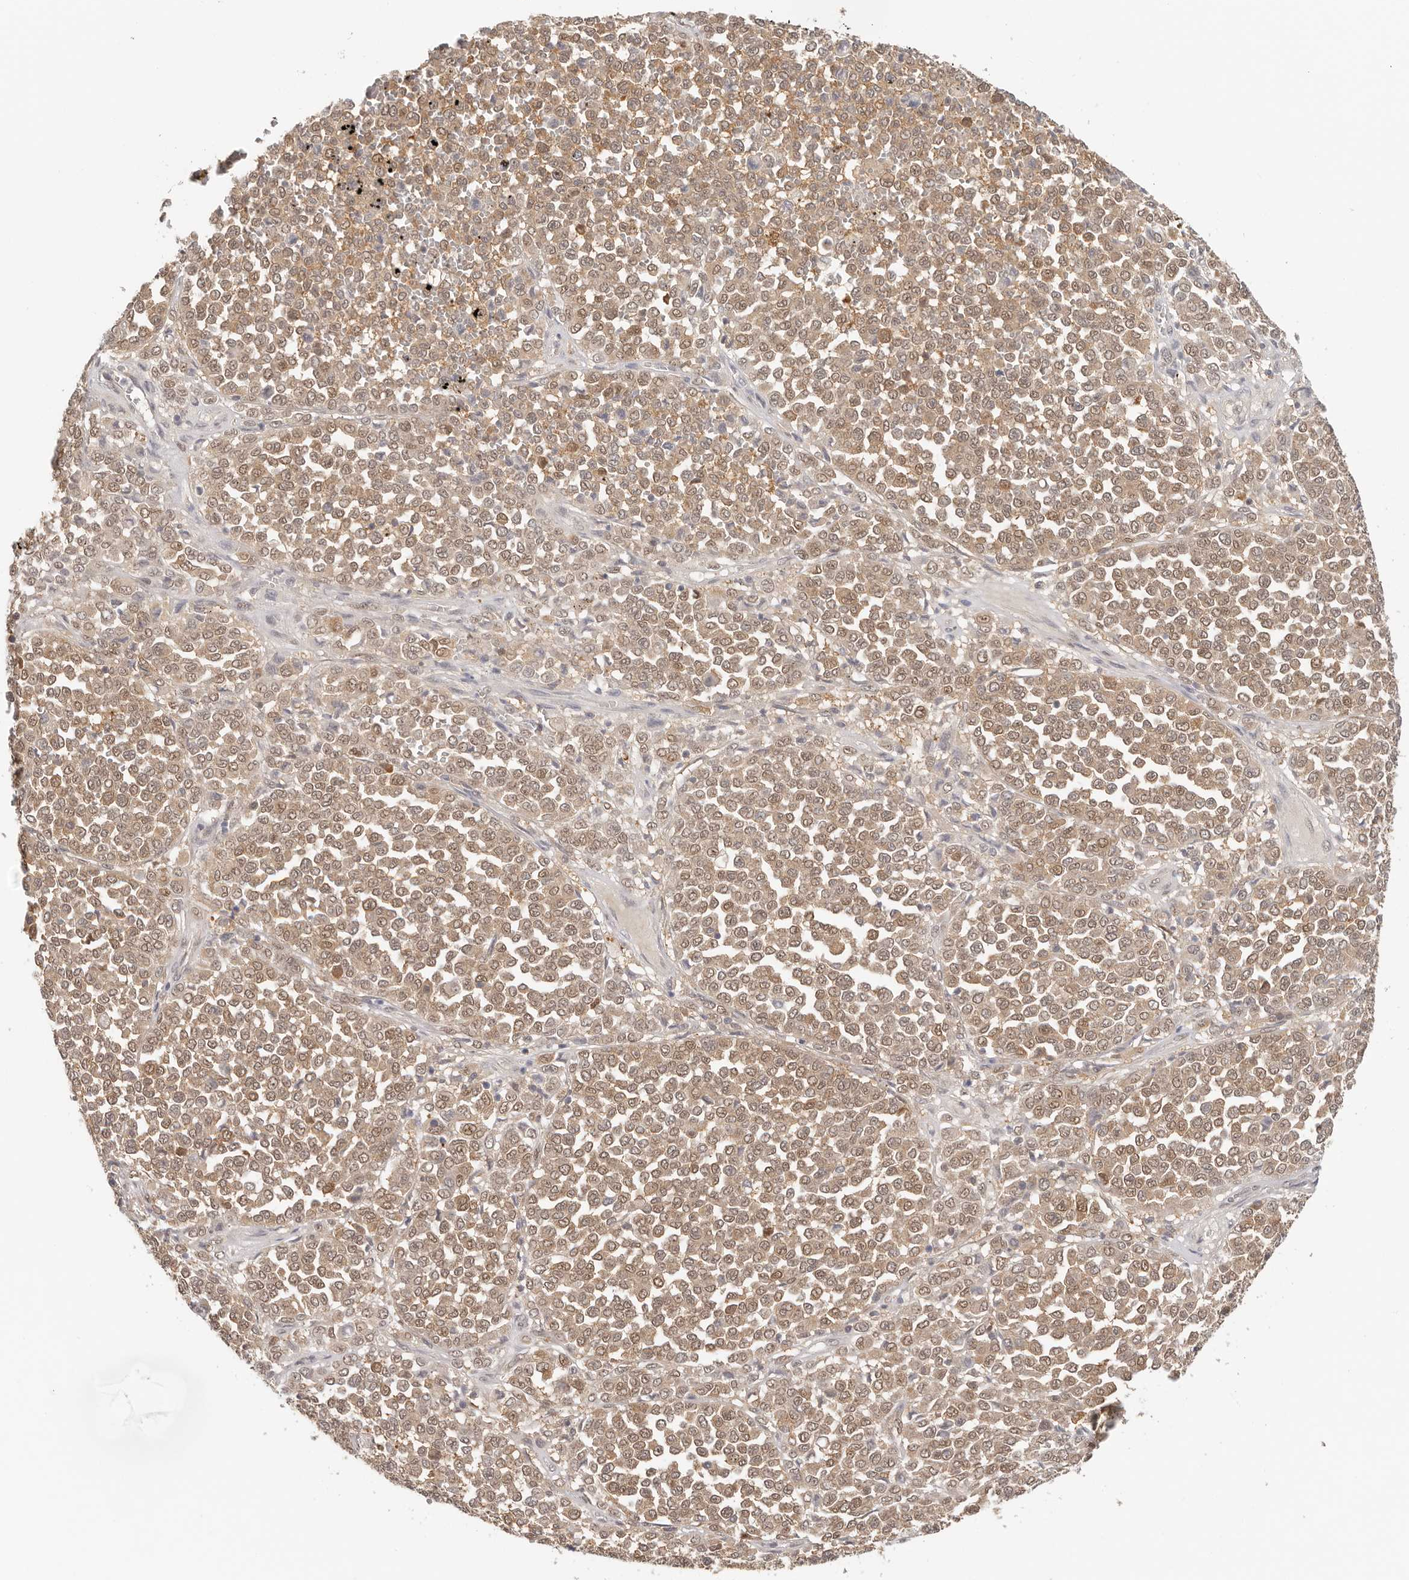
{"staining": {"intensity": "moderate", "quantity": ">75%", "location": "cytoplasmic/membranous,nuclear"}, "tissue": "melanoma", "cell_type": "Tumor cells", "image_type": "cancer", "snomed": [{"axis": "morphology", "description": "Malignant melanoma, Metastatic site"}, {"axis": "topography", "description": "Pancreas"}], "caption": "A brown stain shows moderate cytoplasmic/membranous and nuclear positivity of a protein in human malignant melanoma (metastatic site) tumor cells.", "gene": "LARP7", "patient": {"sex": "female", "age": 30}}